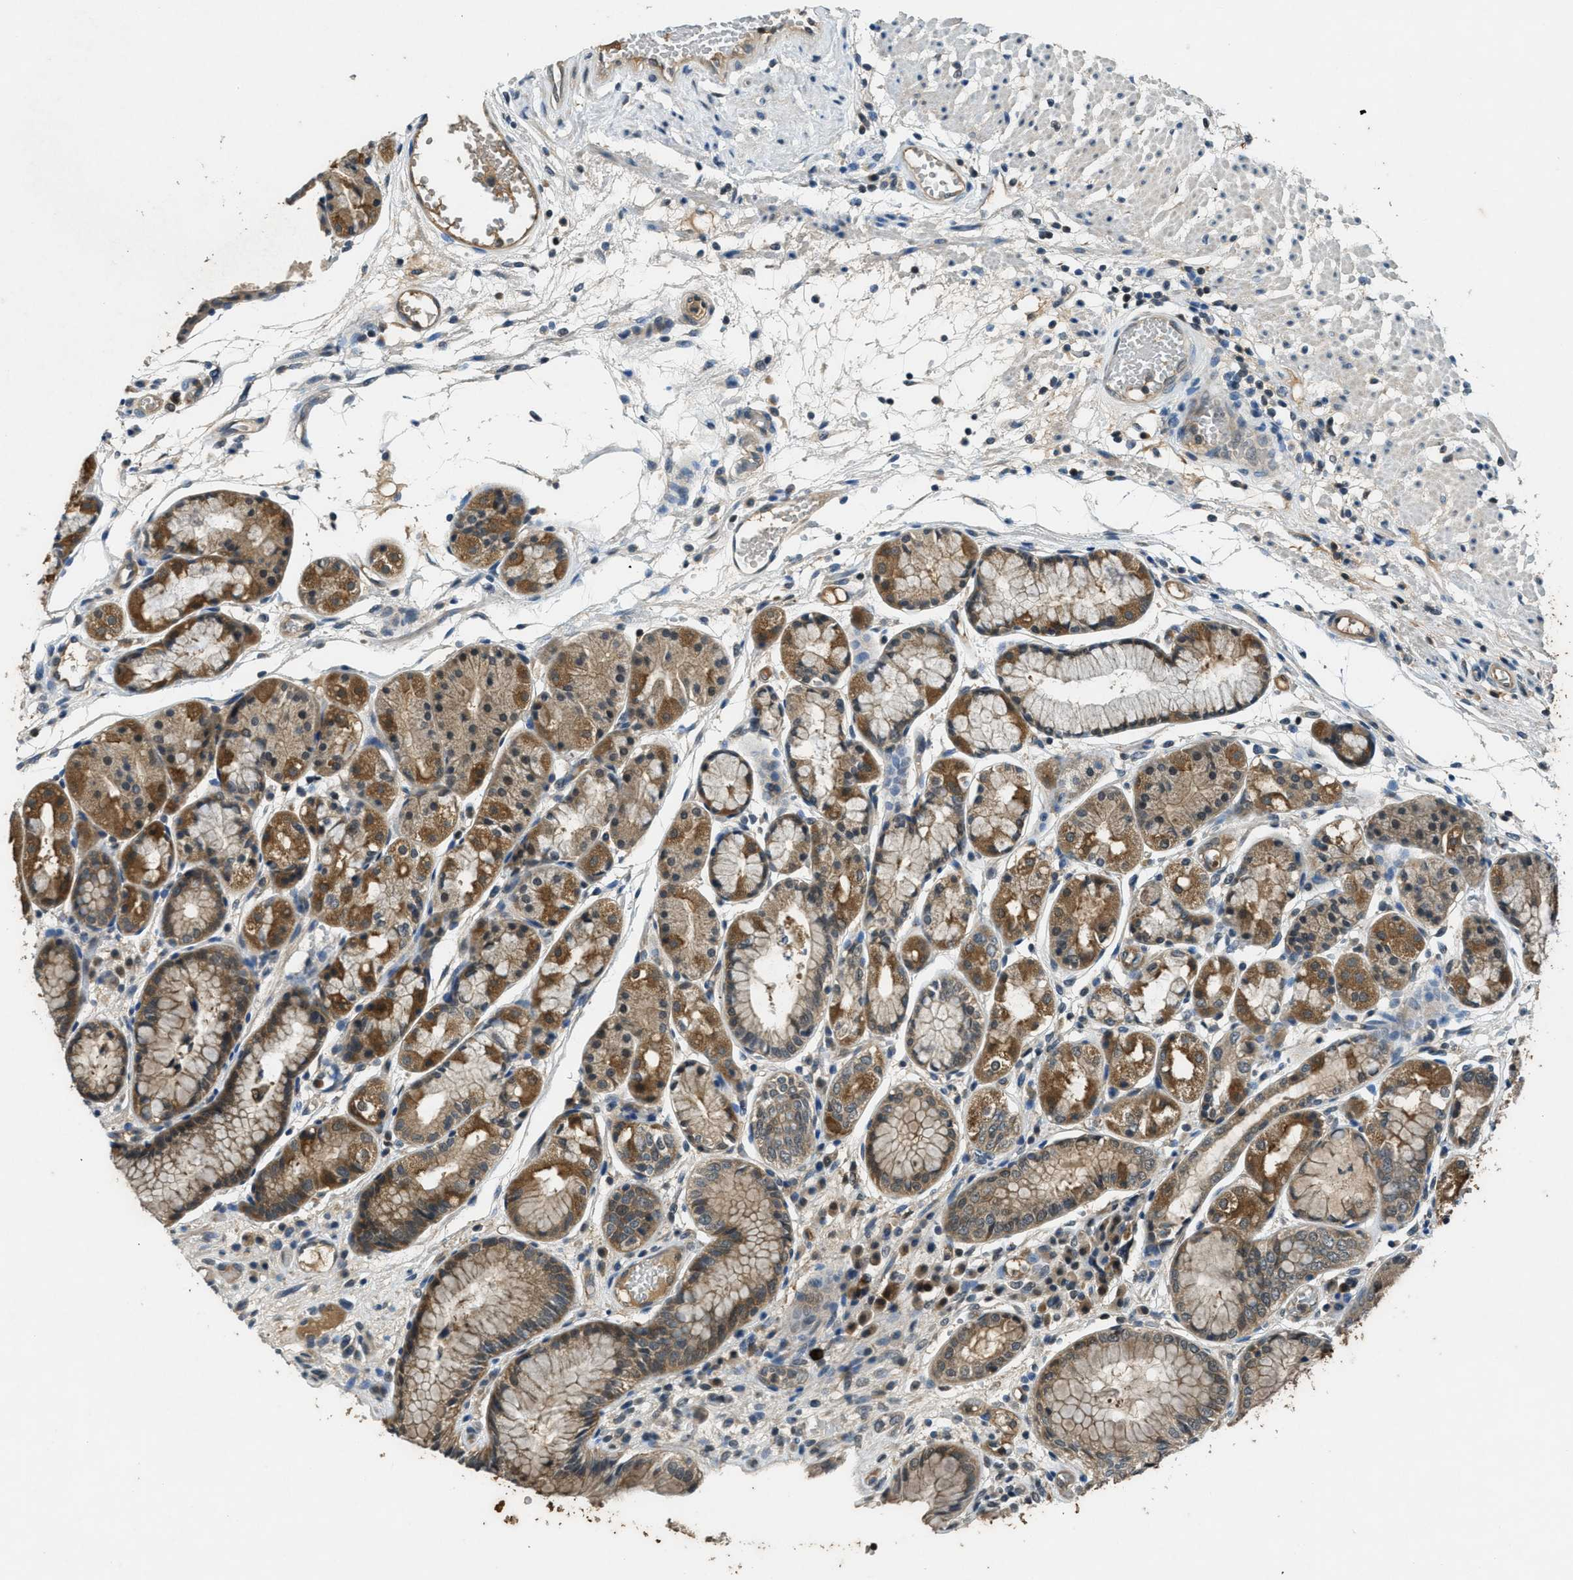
{"staining": {"intensity": "moderate", "quantity": ">75%", "location": "cytoplasmic/membranous"}, "tissue": "stomach", "cell_type": "Glandular cells", "image_type": "normal", "snomed": [{"axis": "morphology", "description": "Normal tissue, NOS"}, {"axis": "topography", "description": "Stomach, upper"}], "caption": "High-power microscopy captured an immunohistochemistry (IHC) image of normal stomach, revealing moderate cytoplasmic/membranous staining in about >75% of glandular cells. (Stains: DAB in brown, nuclei in blue, Microscopy: brightfield microscopy at high magnification).", "gene": "DUSP6", "patient": {"sex": "male", "age": 72}}